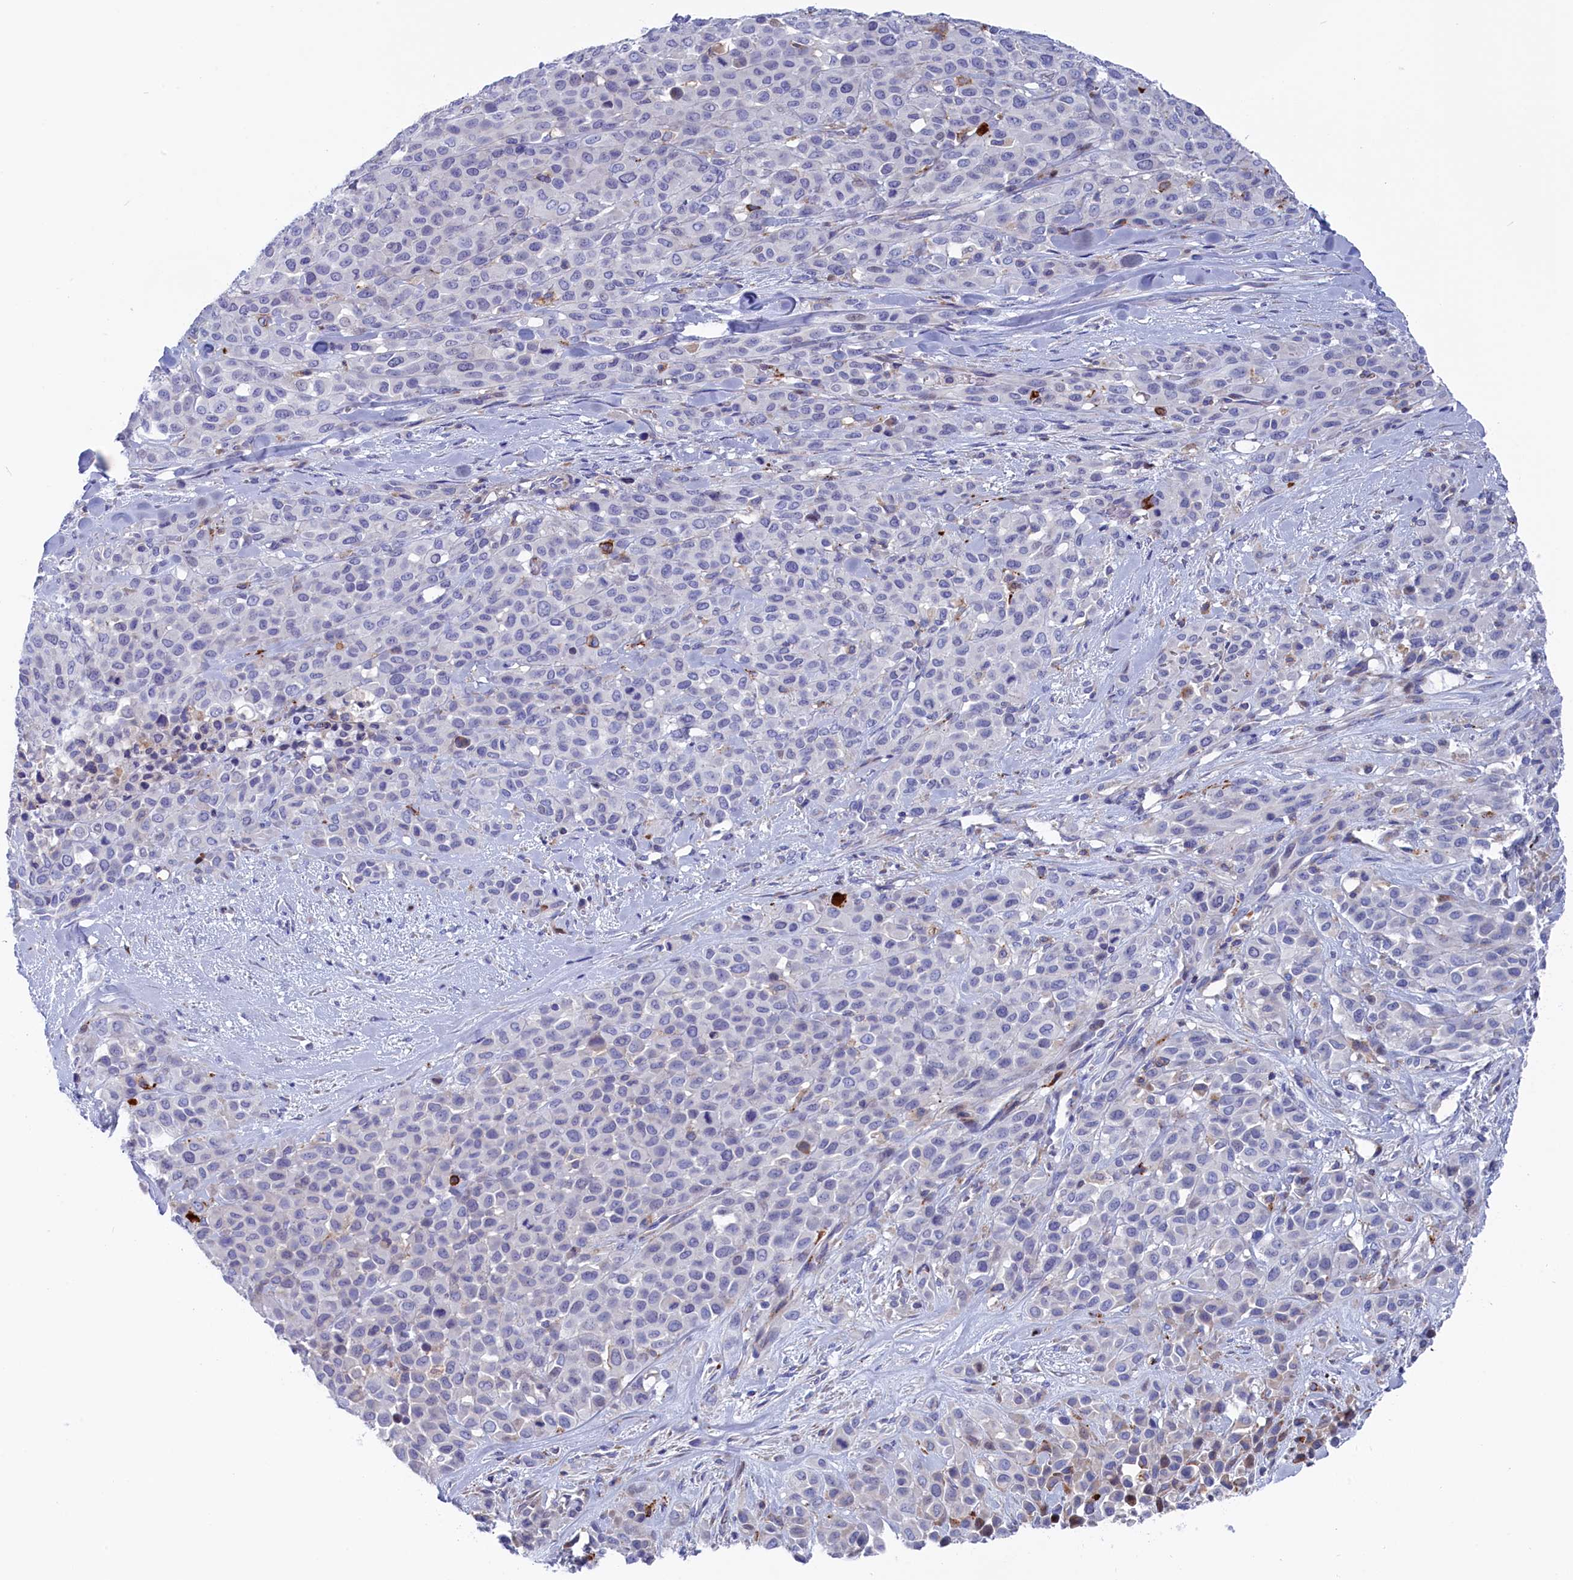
{"staining": {"intensity": "negative", "quantity": "none", "location": "none"}, "tissue": "melanoma", "cell_type": "Tumor cells", "image_type": "cancer", "snomed": [{"axis": "morphology", "description": "Malignant melanoma, Metastatic site"}, {"axis": "topography", "description": "Skin"}], "caption": "This is an immunohistochemistry (IHC) histopathology image of malignant melanoma (metastatic site). There is no positivity in tumor cells.", "gene": "NUDT7", "patient": {"sex": "female", "age": 81}}